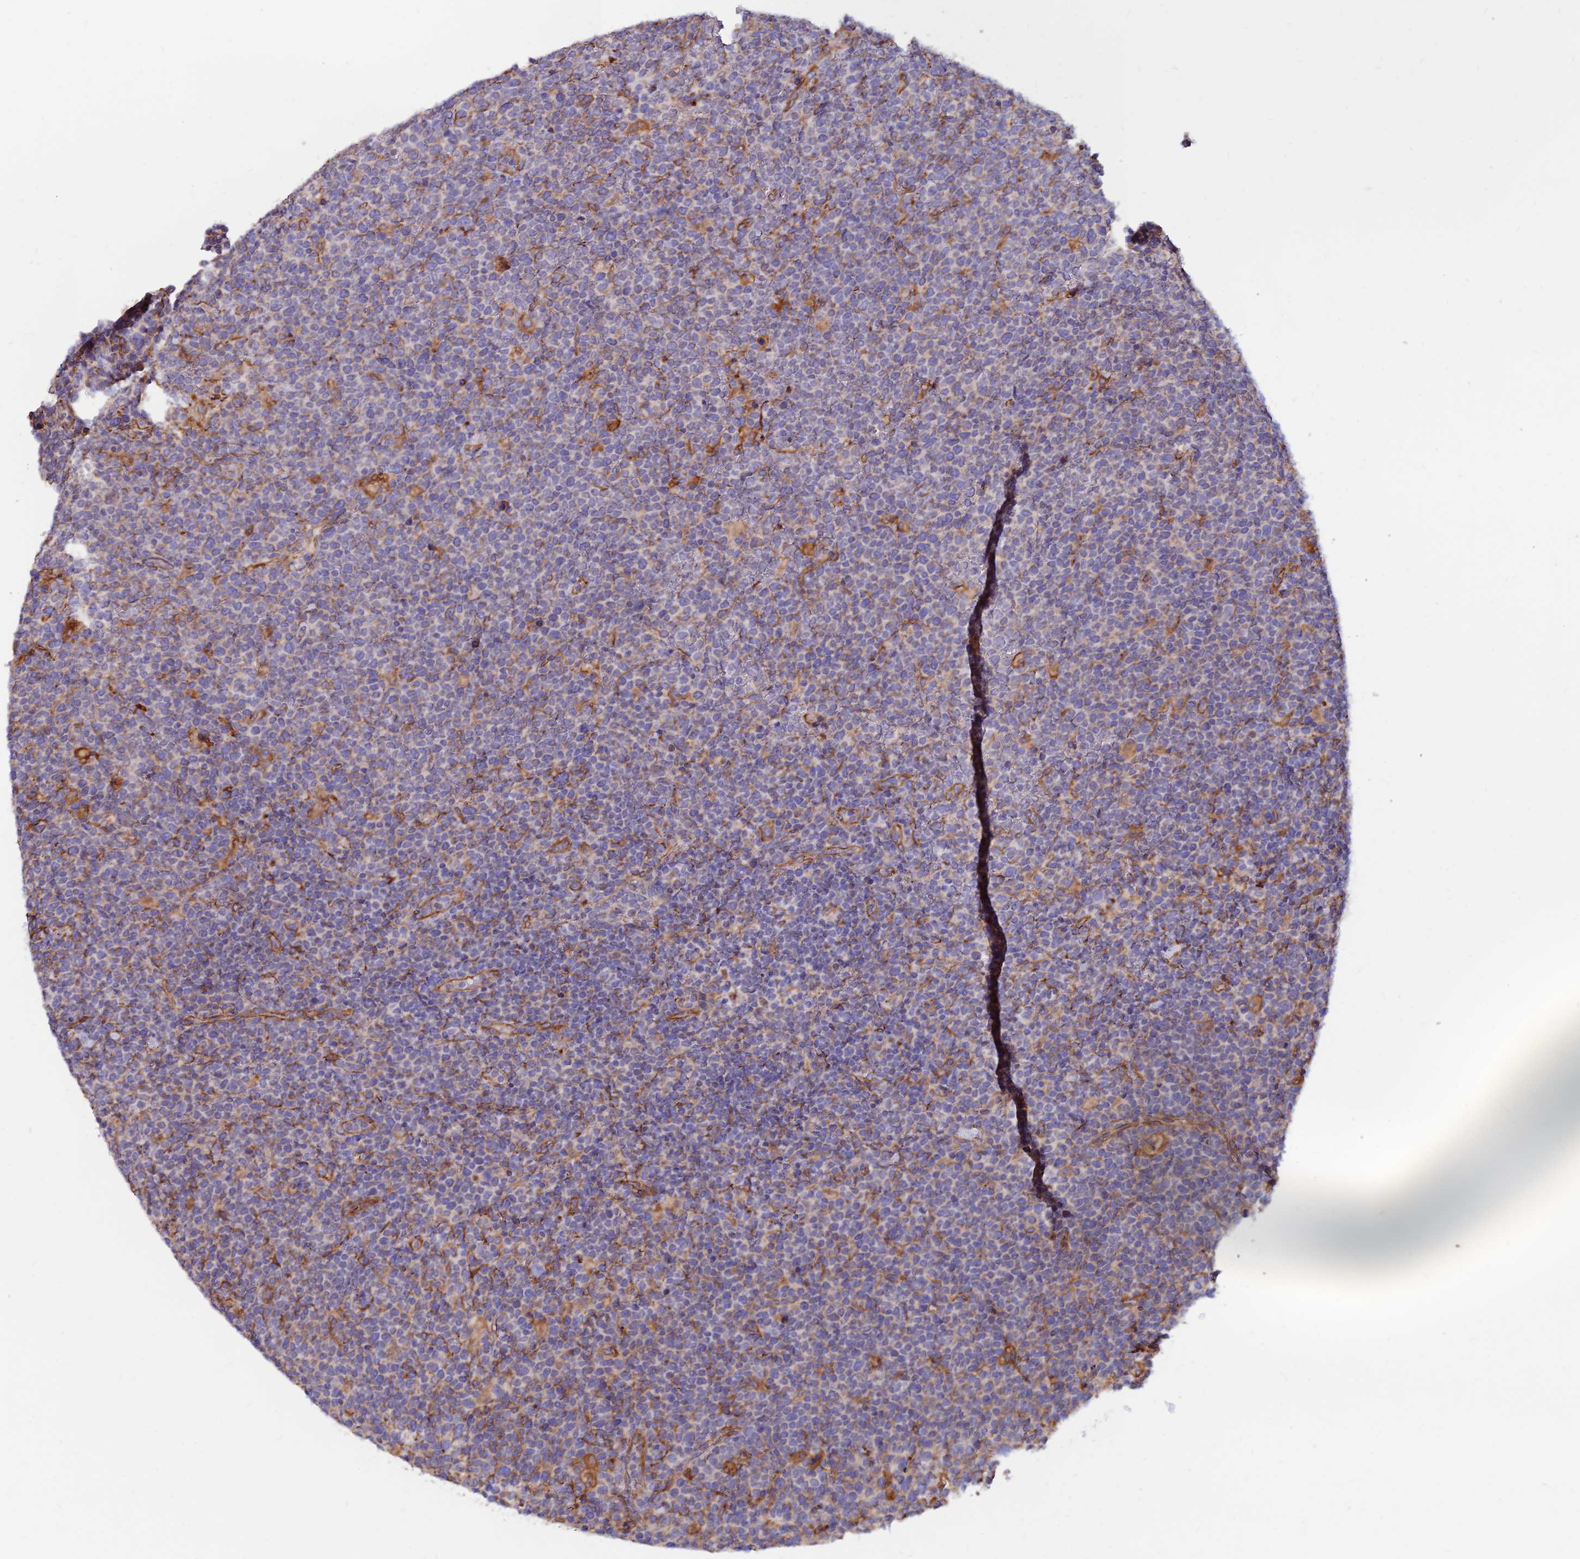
{"staining": {"intensity": "negative", "quantity": "none", "location": "none"}, "tissue": "lymphoma", "cell_type": "Tumor cells", "image_type": "cancer", "snomed": [{"axis": "morphology", "description": "Malignant lymphoma, non-Hodgkin's type, High grade"}, {"axis": "topography", "description": "Lymph node"}], "caption": "Protein analysis of lymphoma reveals no significant expression in tumor cells.", "gene": "CDK18", "patient": {"sex": "male", "age": 61}}